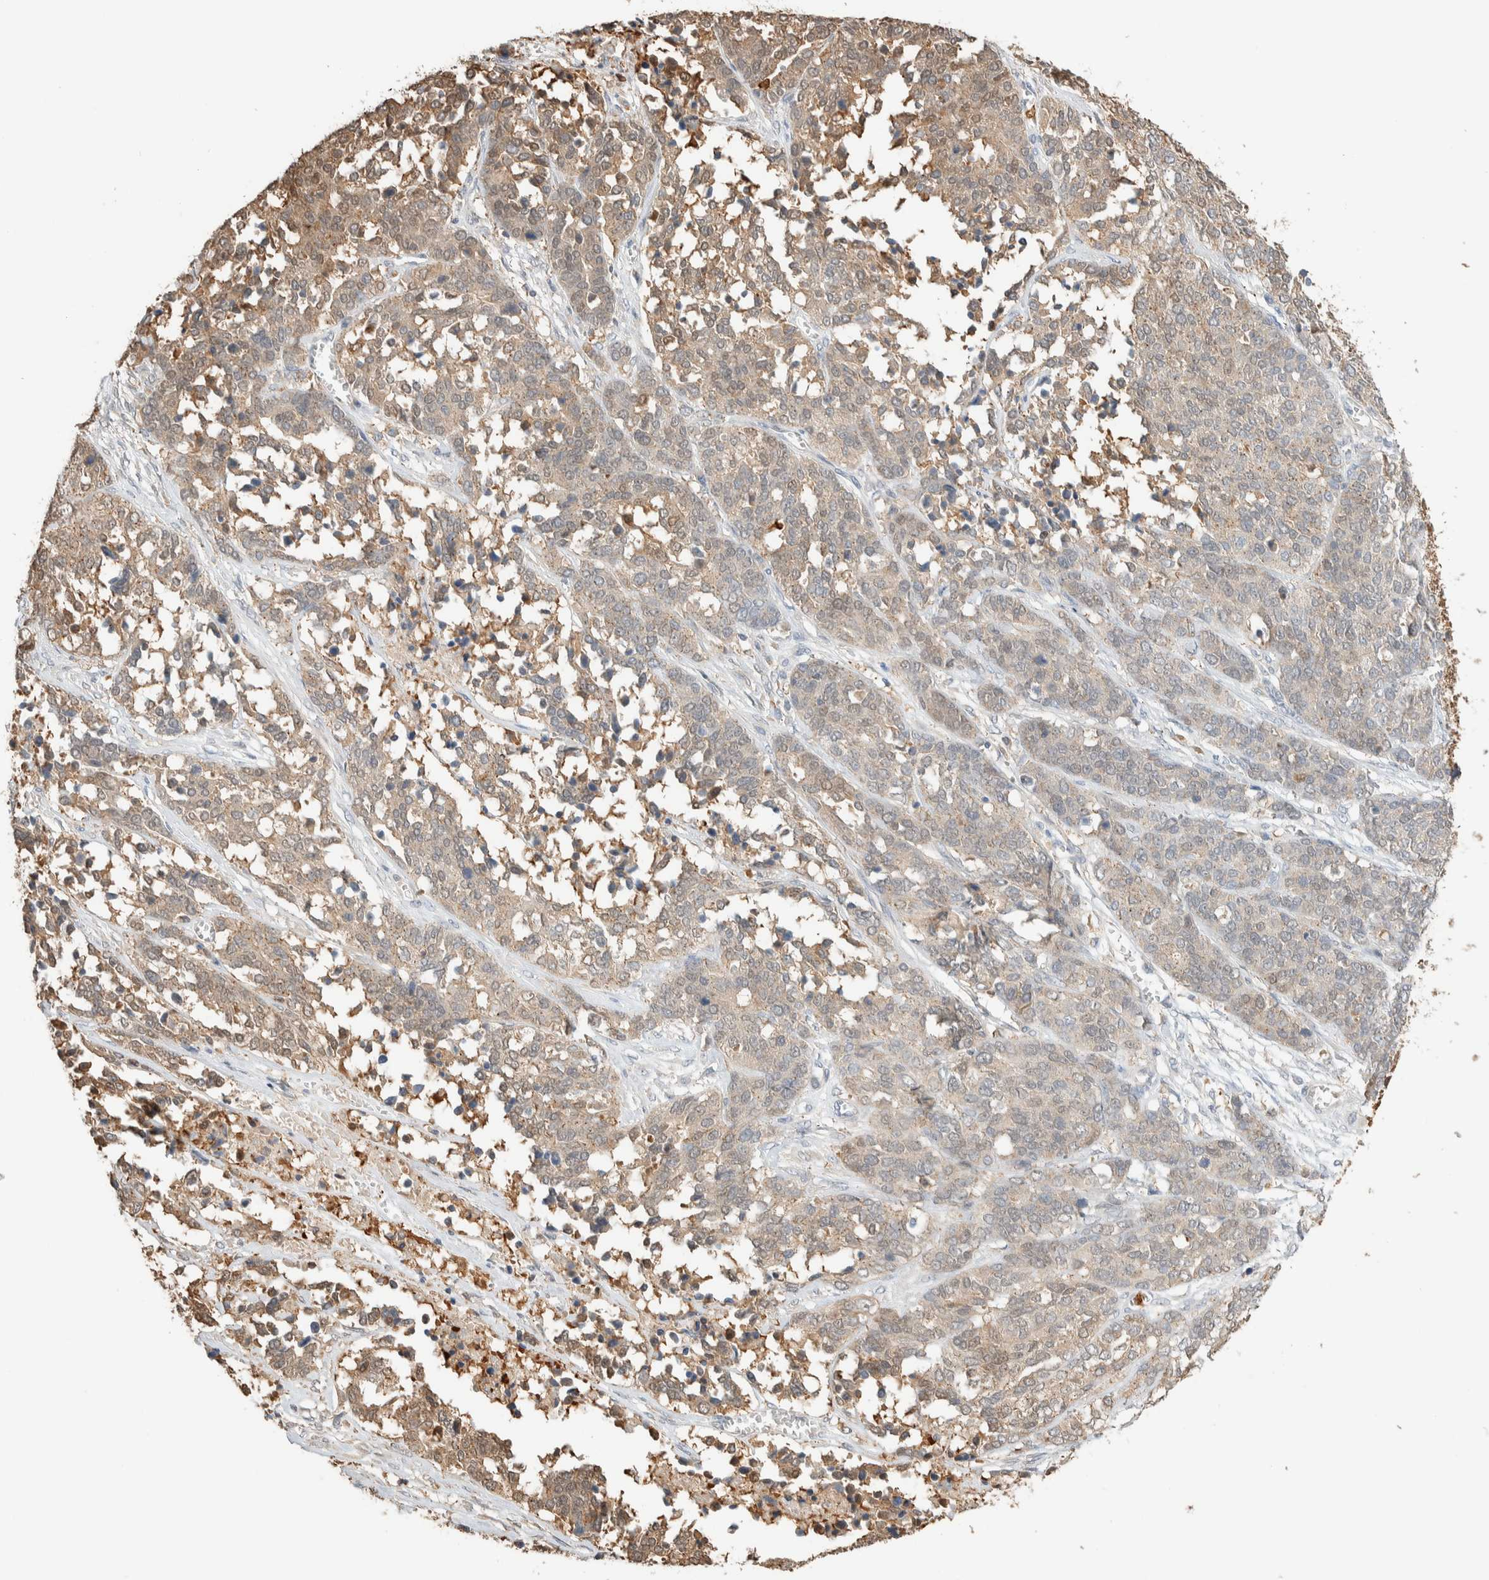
{"staining": {"intensity": "weak", "quantity": ">75%", "location": "cytoplasmic/membranous"}, "tissue": "ovarian cancer", "cell_type": "Tumor cells", "image_type": "cancer", "snomed": [{"axis": "morphology", "description": "Cystadenocarcinoma, serous, NOS"}, {"axis": "topography", "description": "Ovary"}], "caption": "Ovarian cancer (serous cystadenocarcinoma) was stained to show a protein in brown. There is low levels of weak cytoplasmic/membranous staining in about >75% of tumor cells.", "gene": "SETD4", "patient": {"sex": "female", "age": 44}}